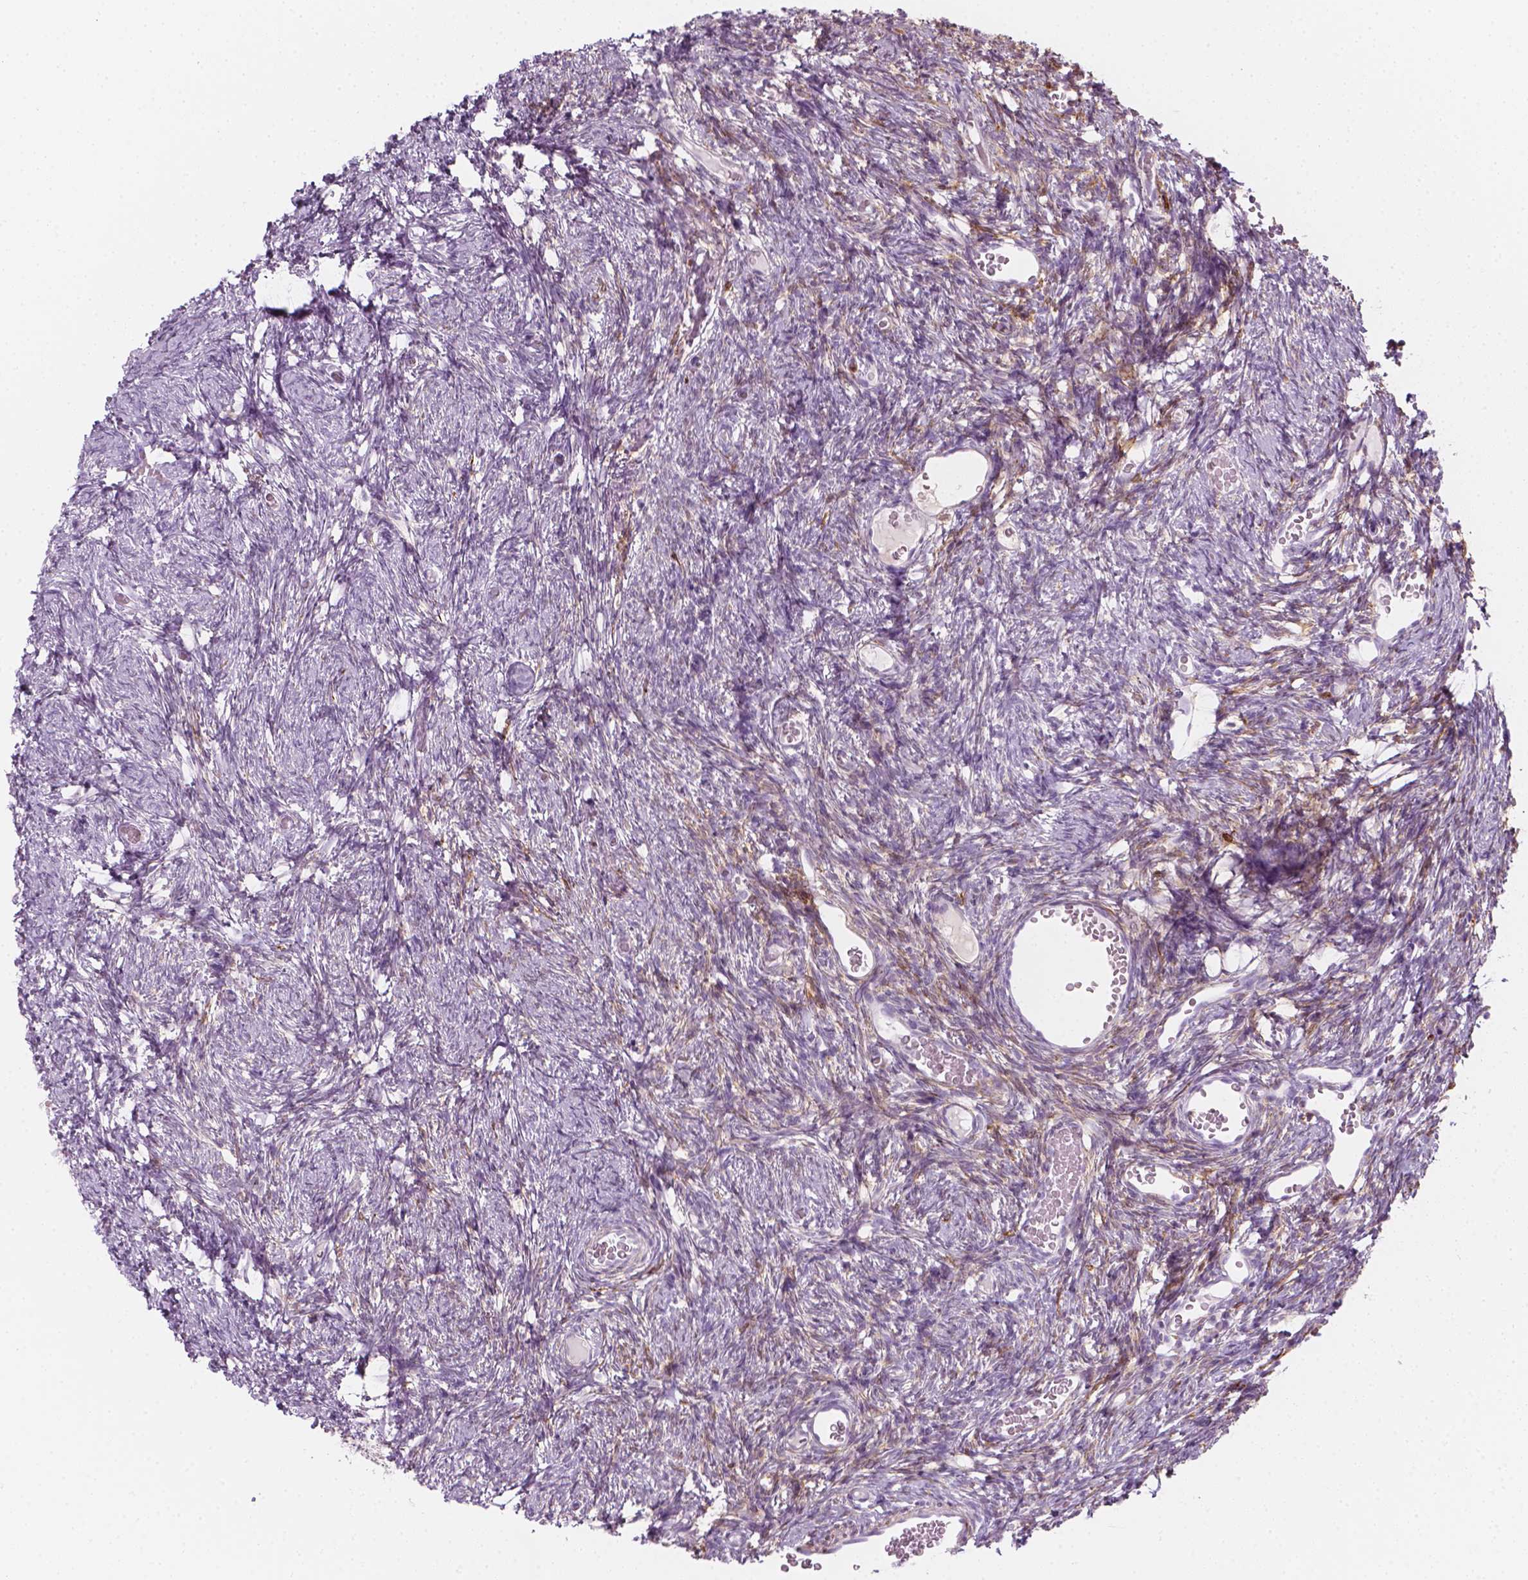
{"staining": {"intensity": "weak", "quantity": "<25%", "location": "cytoplasmic/membranous"}, "tissue": "ovary", "cell_type": "Ovarian stroma cells", "image_type": "normal", "snomed": [{"axis": "morphology", "description": "Normal tissue, NOS"}, {"axis": "topography", "description": "Ovary"}], "caption": "Protein analysis of unremarkable ovary exhibits no significant positivity in ovarian stroma cells. Brightfield microscopy of IHC stained with DAB (brown) and hematoxylin (blue), captured at high magnification.", "gene": "CES1", "patient": {"sex": "female", "age": 39}}